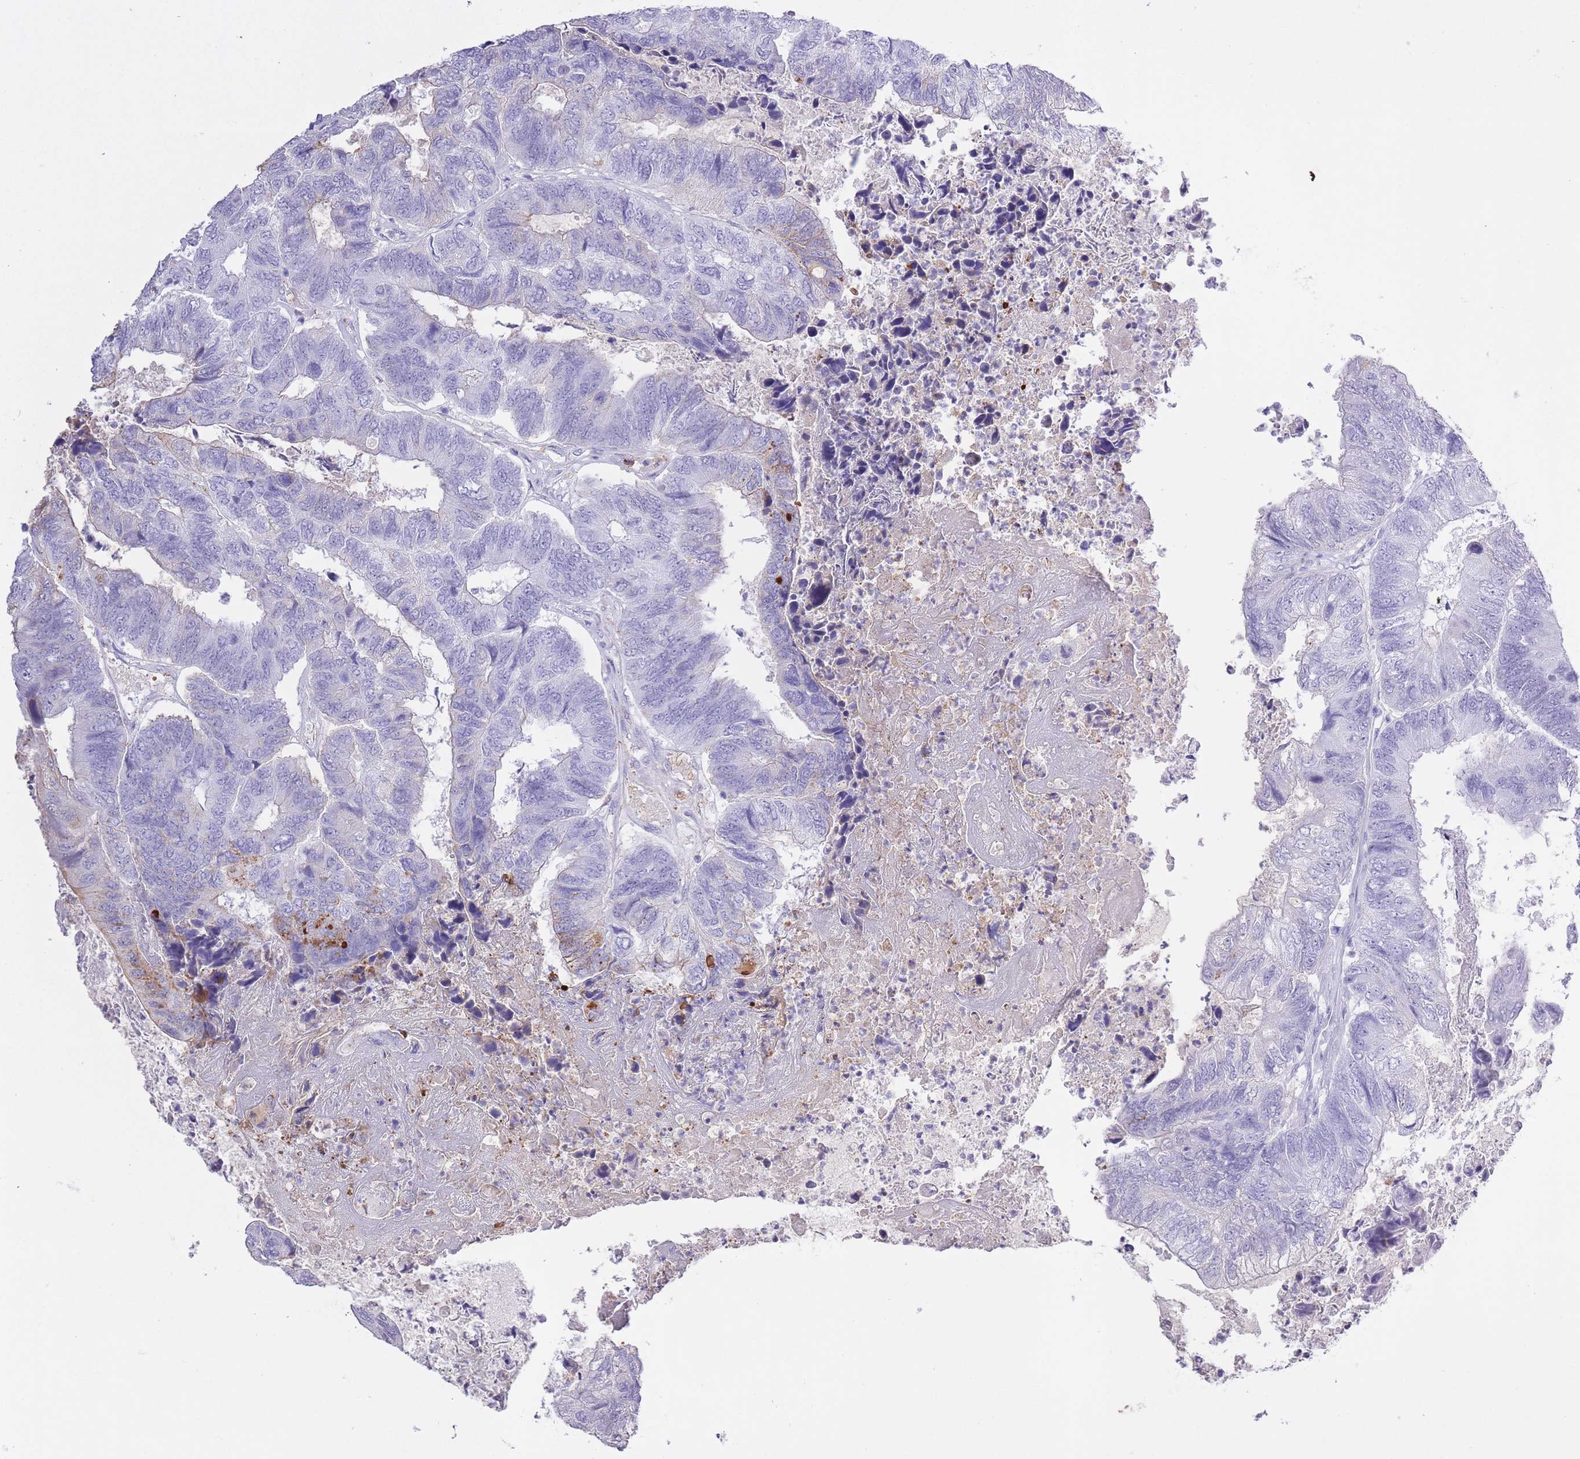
{"staining": {"intensity": "negative", "quantity": "none", "location": "none"}, "tissue": "colorectal cancer", "cell_type": "Tumor cells", "image_type": "cancer", "snomed": [{"axis": "morphology", "description": "Adenocarcinoma, NOS"}, {"axis": "topography", "description": "Colon"}], "caption": "Human colorectal cancer (adenocarcinoma) stained for a protein using immunohistochemistry shows no staining in tumor cells.", "gene": "AP3S2", "patient": {"sex": "female", "age": 67}}